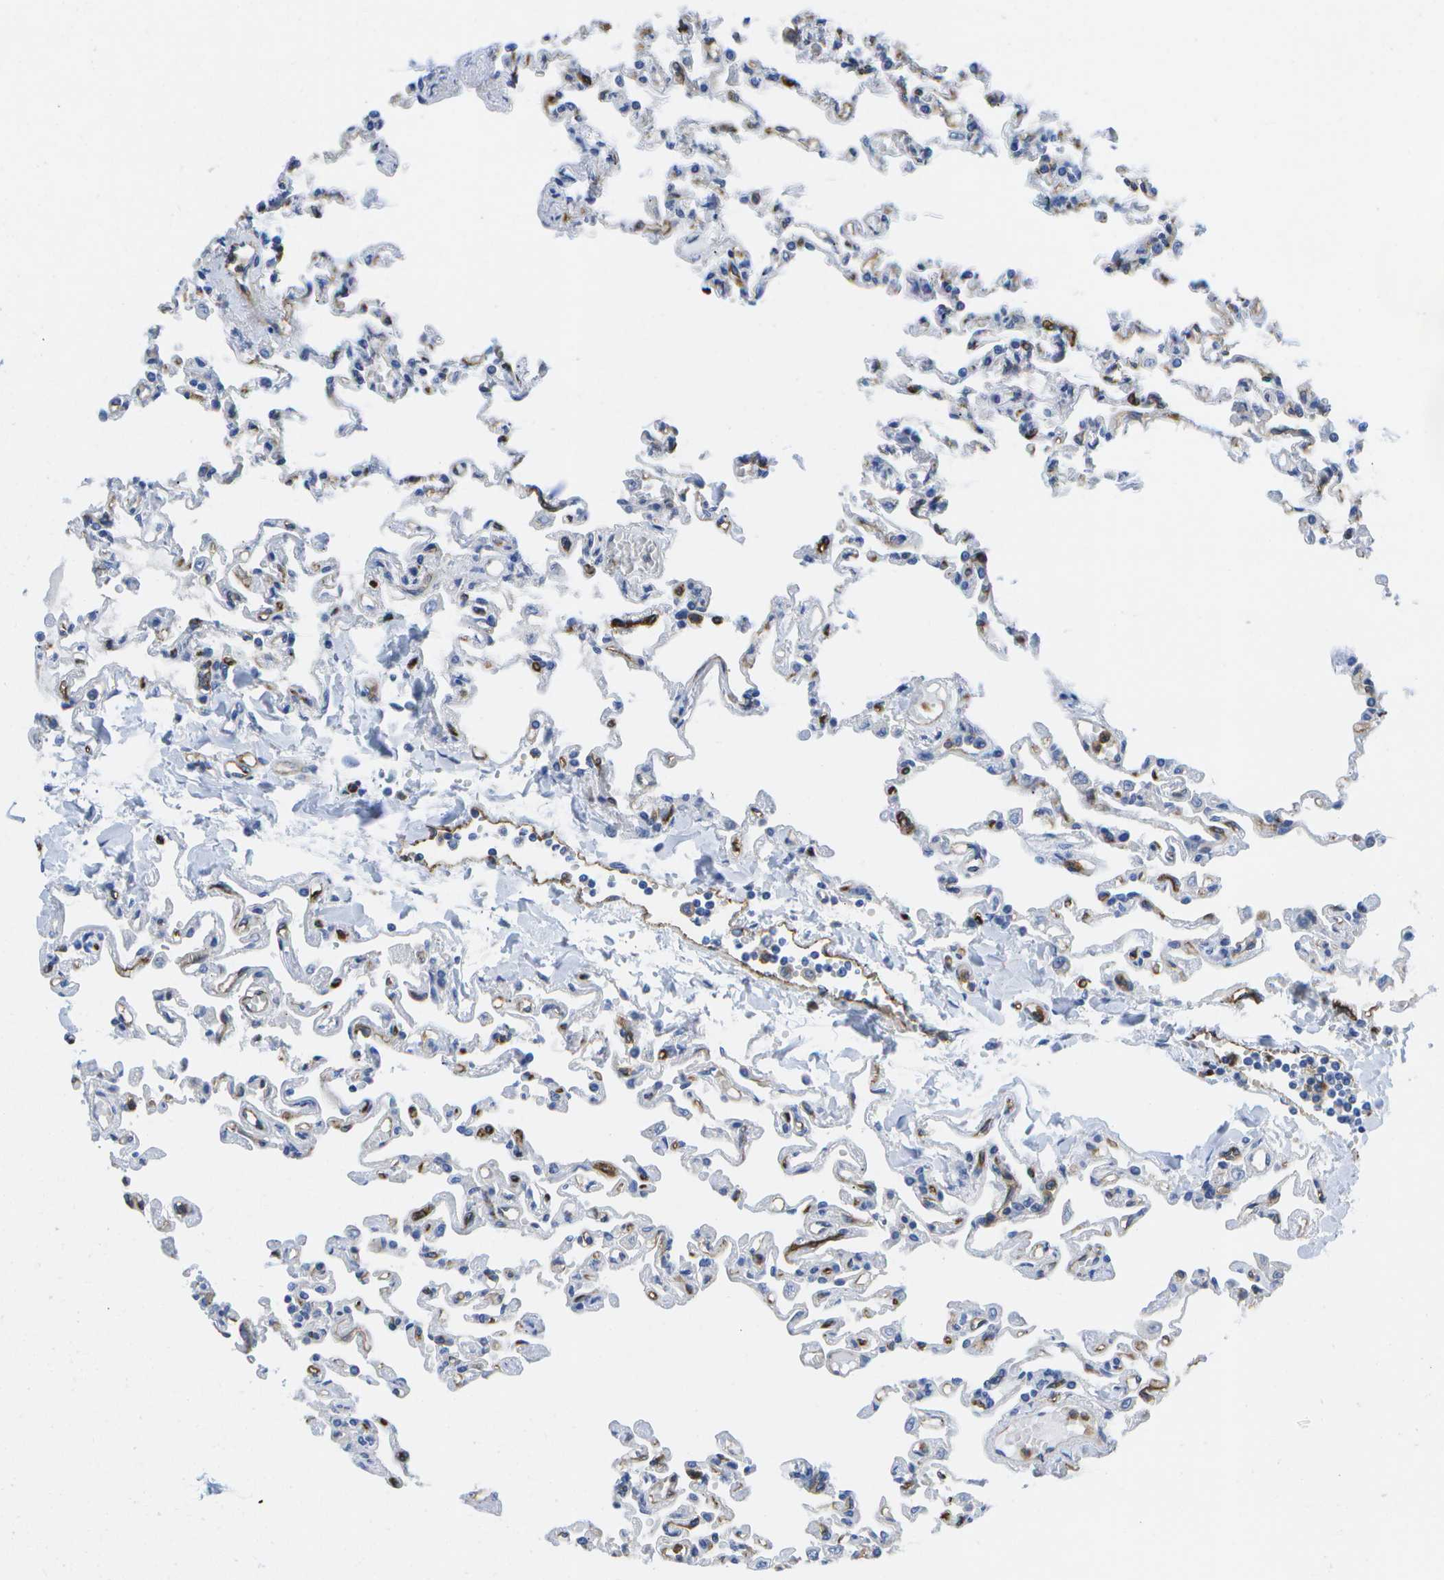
{"staining": {"intensity": "strong", "quantity": "<25%", "location": "cytoplasmic/membranous"}, "tissue": "lung", "cell_type": "Alveolar cells", "image_type": "normal", "snomed": [{"axis": "morphology", "description": "Normal tissue, NOS"}, {"axis": "topography", "description": "Lung"}], "caption": "Protein positivity by immunohistochemistry reveals strong cytoplasmic/membranous staining in about <25% of alveolar cells in normal lung. Immunohistochemistry stains the protein in brown and the nuclei are stained blue.", "gene": "DYSF", "patient": {"sex": "male", "age": 21}}